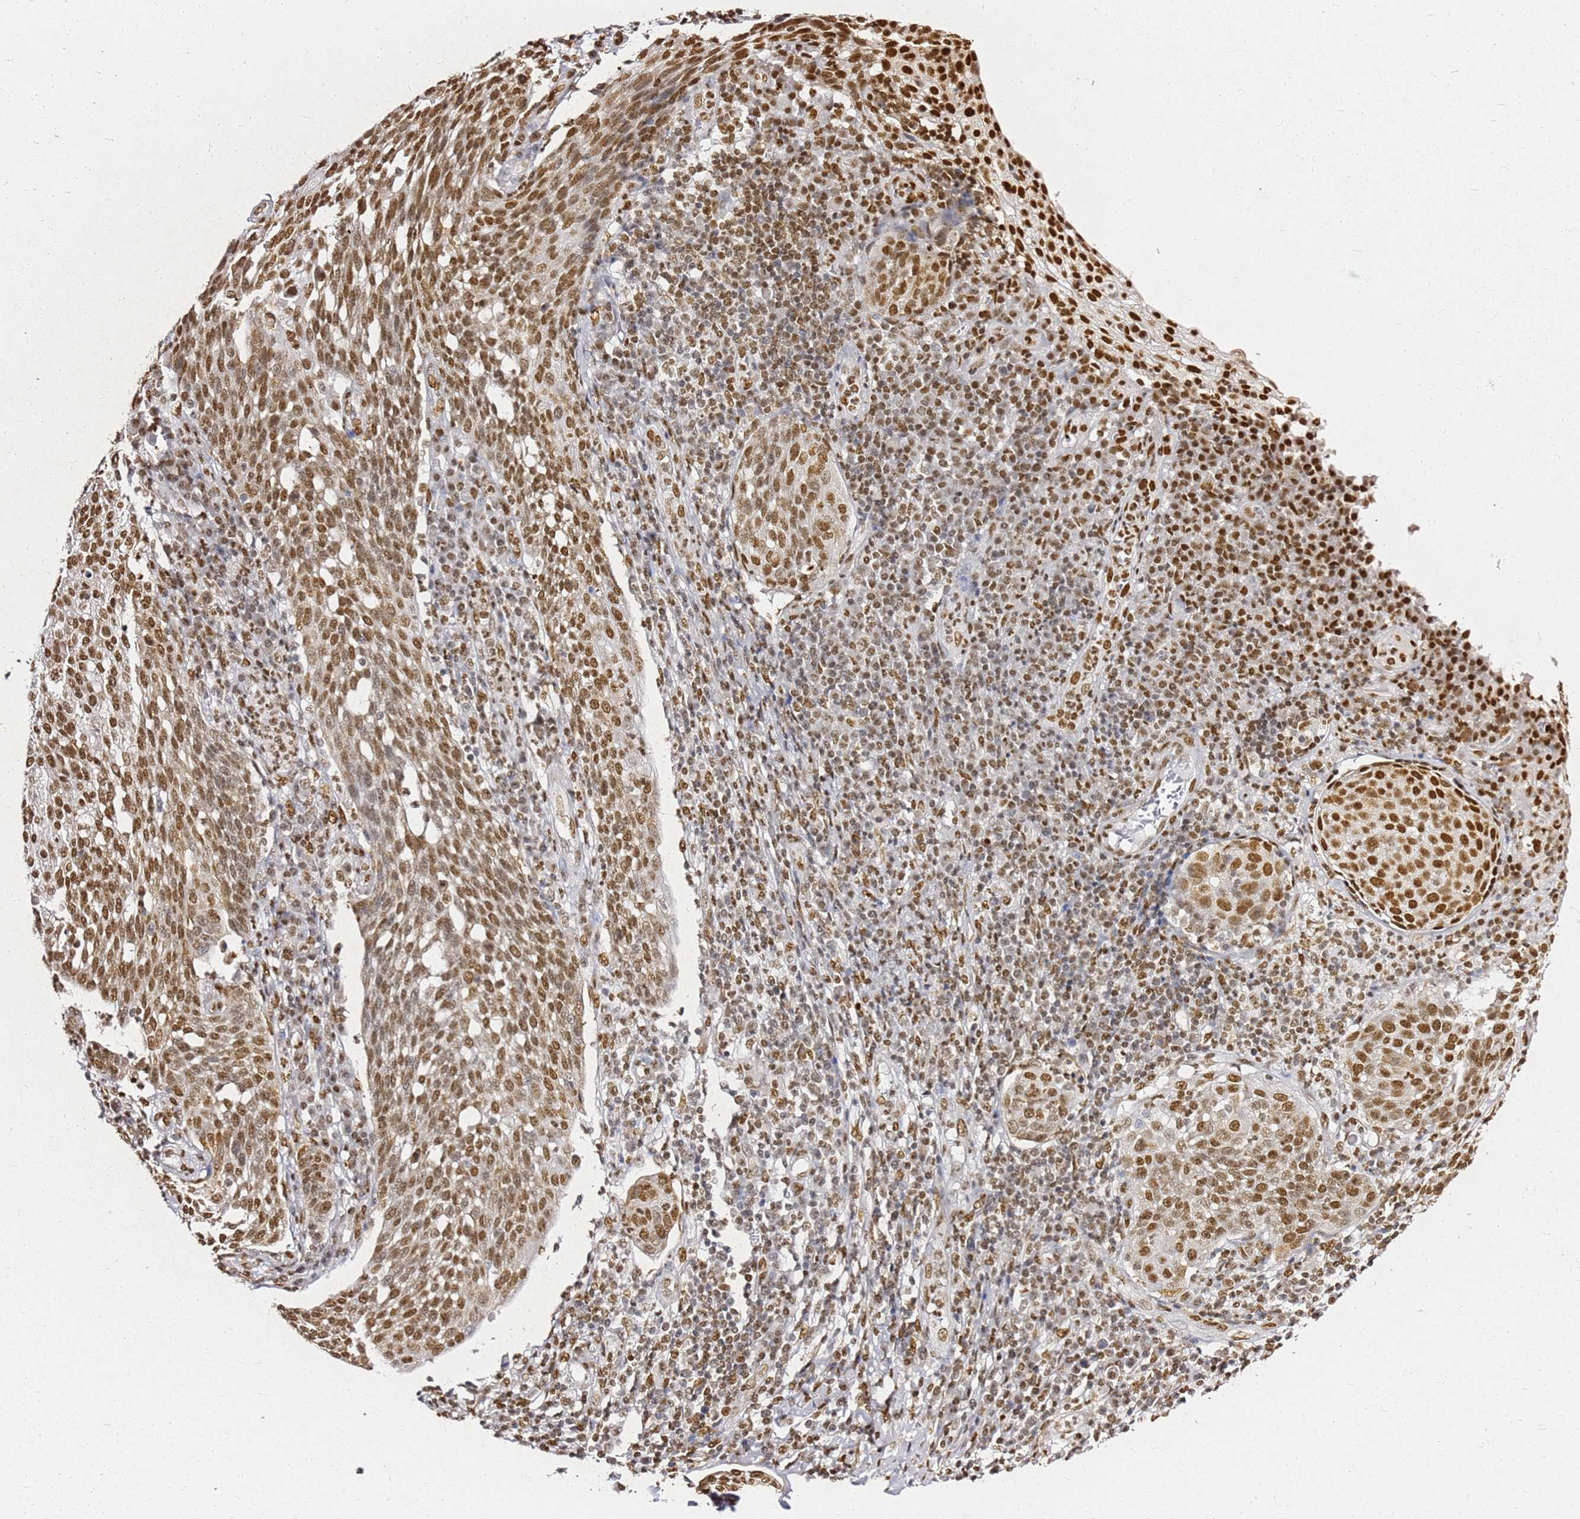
{"staining": {"intensity": "moderate", "quantity": ">75%", "location": "nuclear"}, "tissue": "cervical cancer", "cell_type": "Tumor cells", "image_type": "cancer", "snomed": [{"axis": "morphology", "description": "Squamous cell carcinoma, NOS"}, {"axis": "topography", "description": "Cervix"}], "caption": "This image demonstrates IHC staining of squamous cell carcinoma (cervical), with medium moderate nuclear positivity in about >75% of tumor cells.", "gene": "APEX1", "patient": {"sex": "female", "age": 34}}